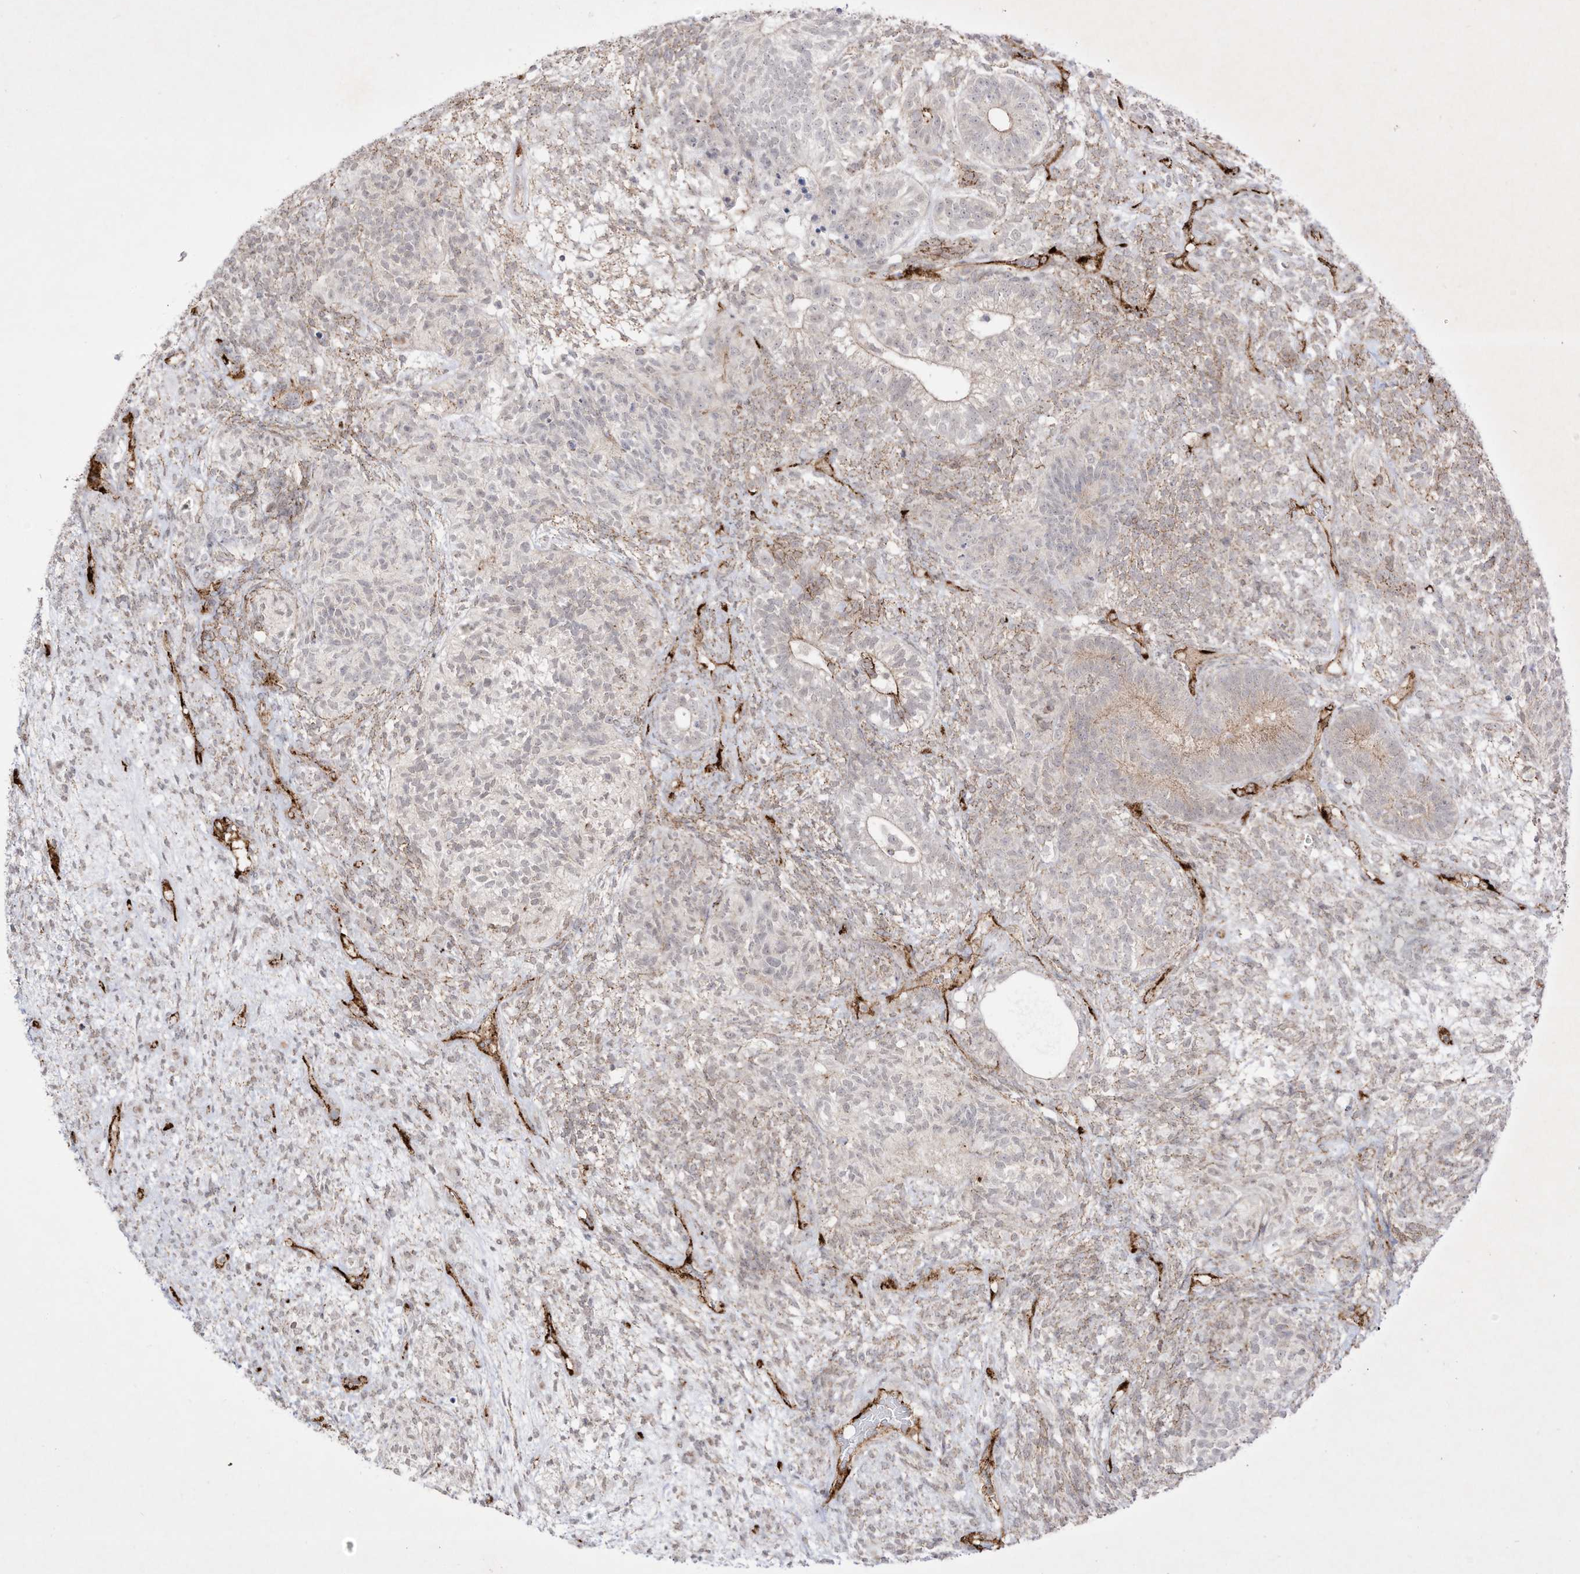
{"staining": {"intensity": "negative", "quantity": "none", "location": "none"}, "tissue": "testis cancer", "cell_type": "Tumor cells", "image_type": "cancer", "snomed": [{"axis": "morphology", "description": "Seminoma, NOS"}, {"axis": "morphology", "description": "Carcinoma, Embryonal, NOS"}, {"axis": "topography", "description": "Testis"}], "caption": "Immunohistochemistry (IHC) image of neoplastic tissue: human embryonal carcinoma (testis) stained with DAB (3,3'-diaminobenzidine) reveals no significant protein staining in tumor cells.", "gene": "ZGRF1", "patient": {"sex": "male", "age": 28}}